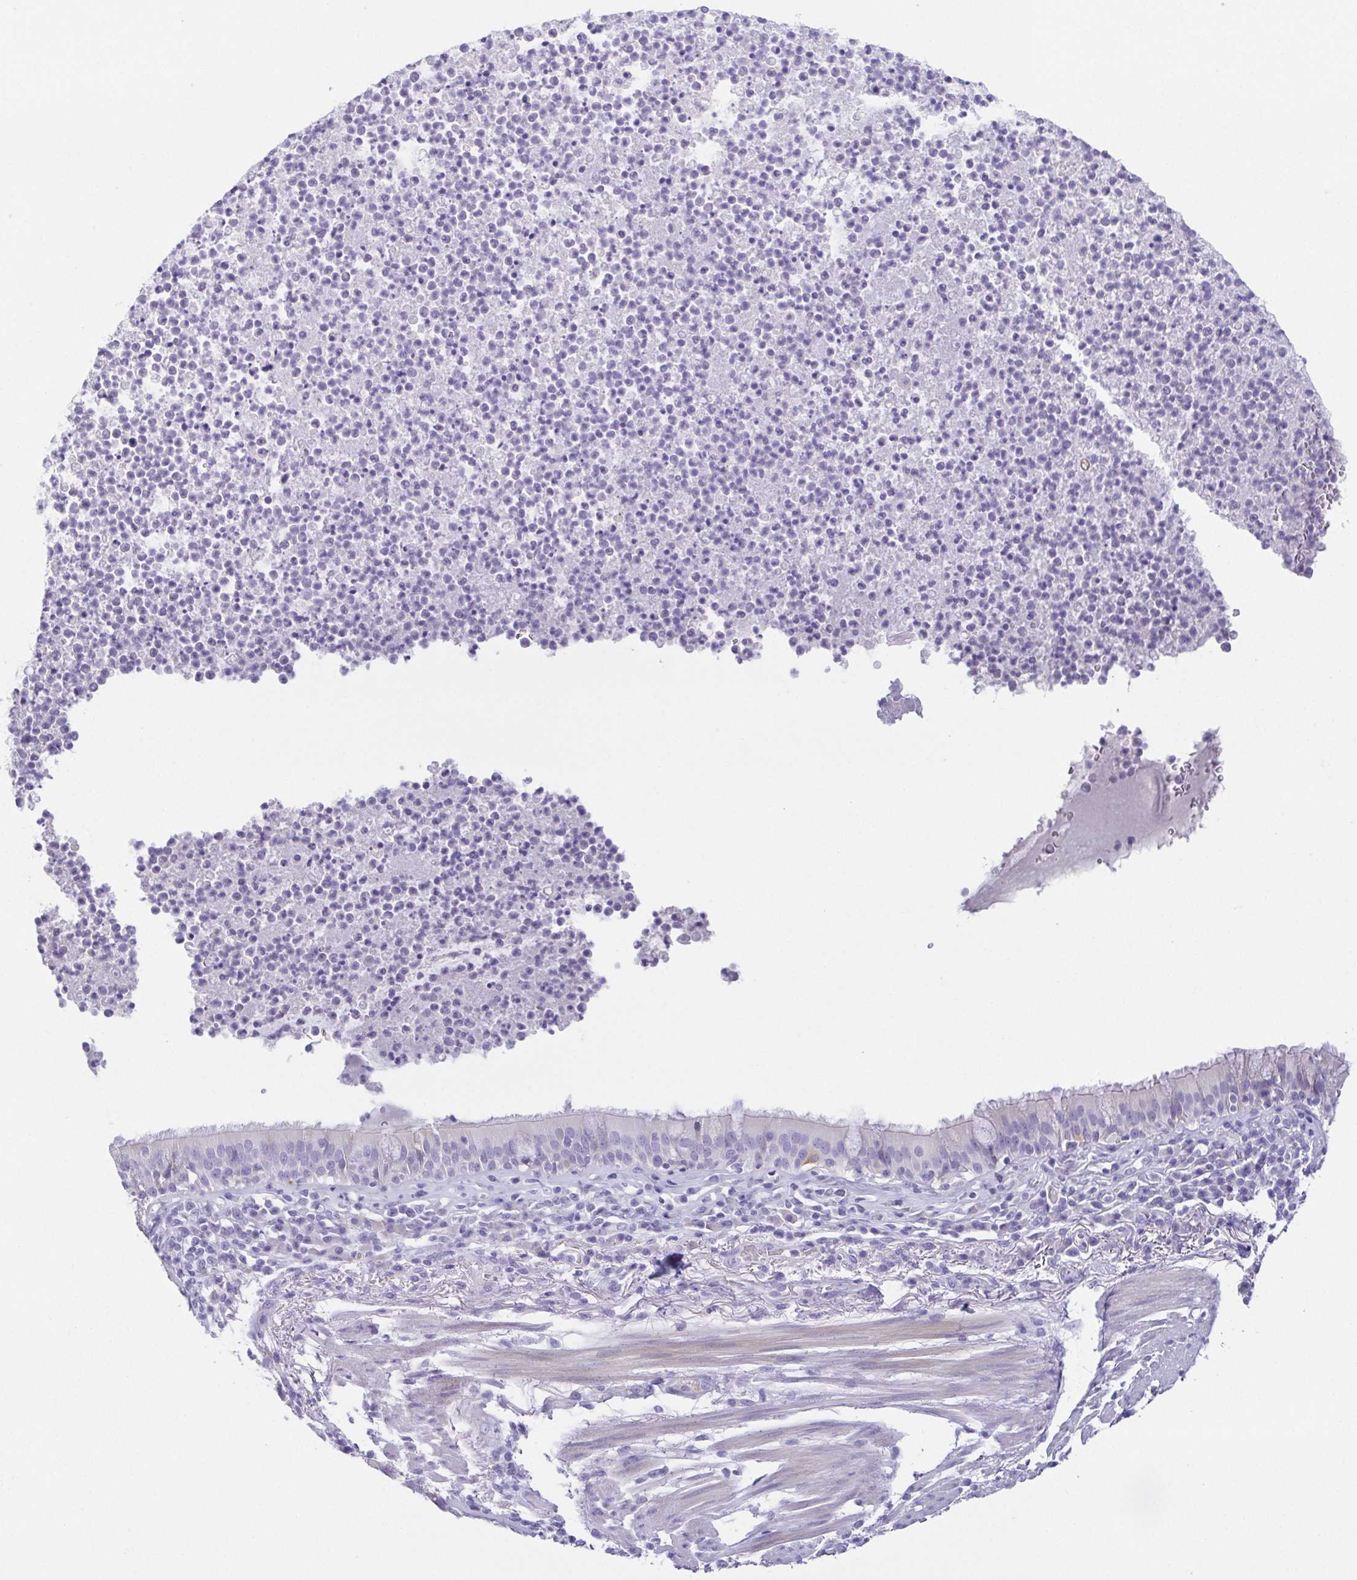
{"staining": {"intensity": "negative", "quantity": "none", "location": "none"}, "tissue": "bronchus", "cell_type": "Respiratory epithelial cells", "image_type": "normal", "snomed": [{"axis": "morphology", "description": "Normal tissue, NOS"}, {"axis": "topography", "description": "Cartilage tissue"}, {"axis": "topography", "description": "Bronchus"}], "caption": "This is an IHC image of benign human bronchus. There is no staining in respiratory epithelial cells.", "gene": "HAPLN2", "patient": {"sex": "male", "age": 56}}